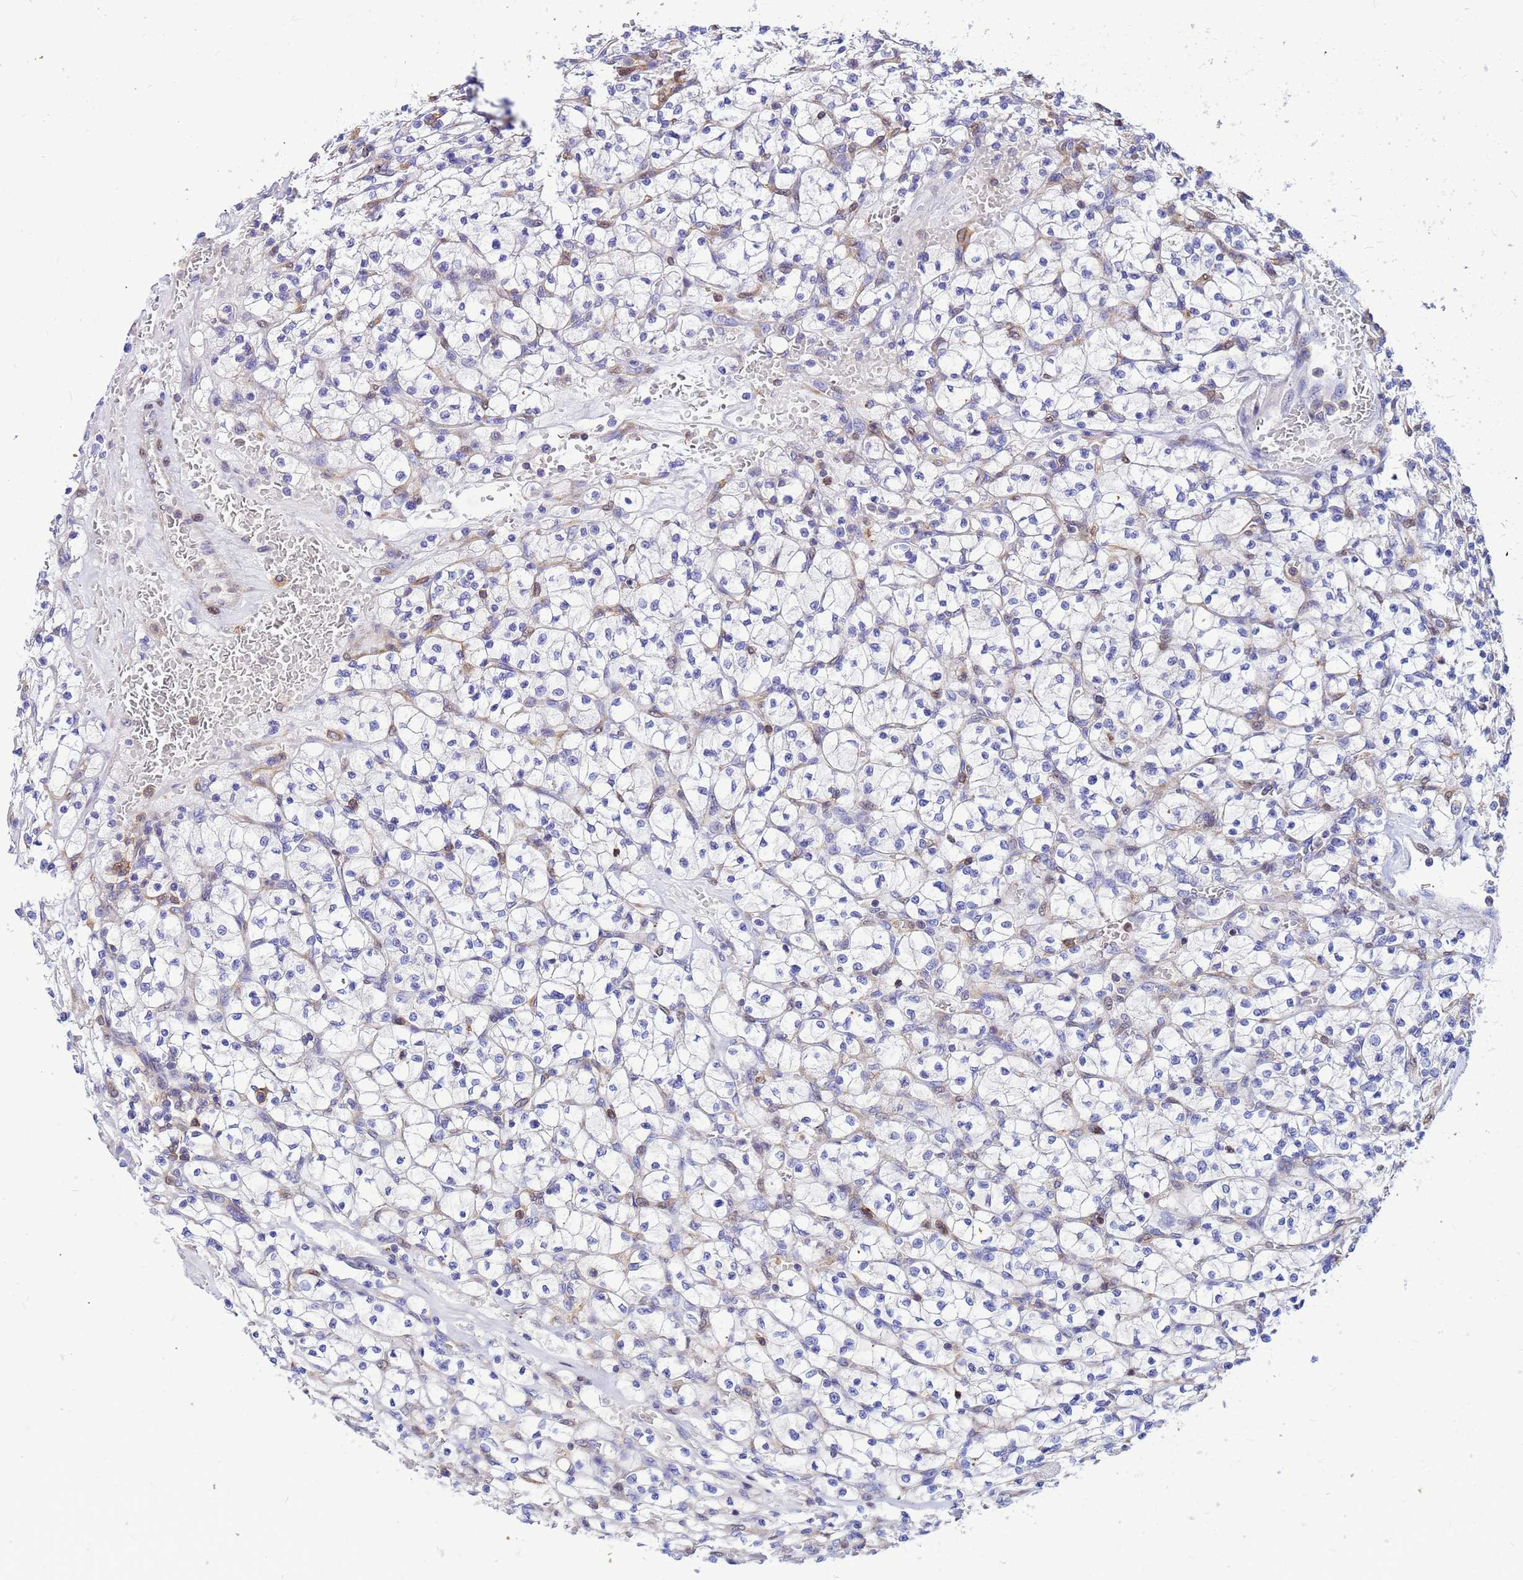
{"staining": {"intensity": "negative", "quantity": "none", "location": "none"}, "tissue": "renal cancer", "cell_type": "Tumor cells", "image_type": "cancer", "snomed": [{"axis": "morphology", "description": "Adenocarcinoma, NOS"}, {"axis": "topography", "description": "Kidney"}], "caption": "IHC of renal cancer displays no expression in tumor cells.", "gene": "DBNDD2", "patient": {"sex": "female", "age": 64}}